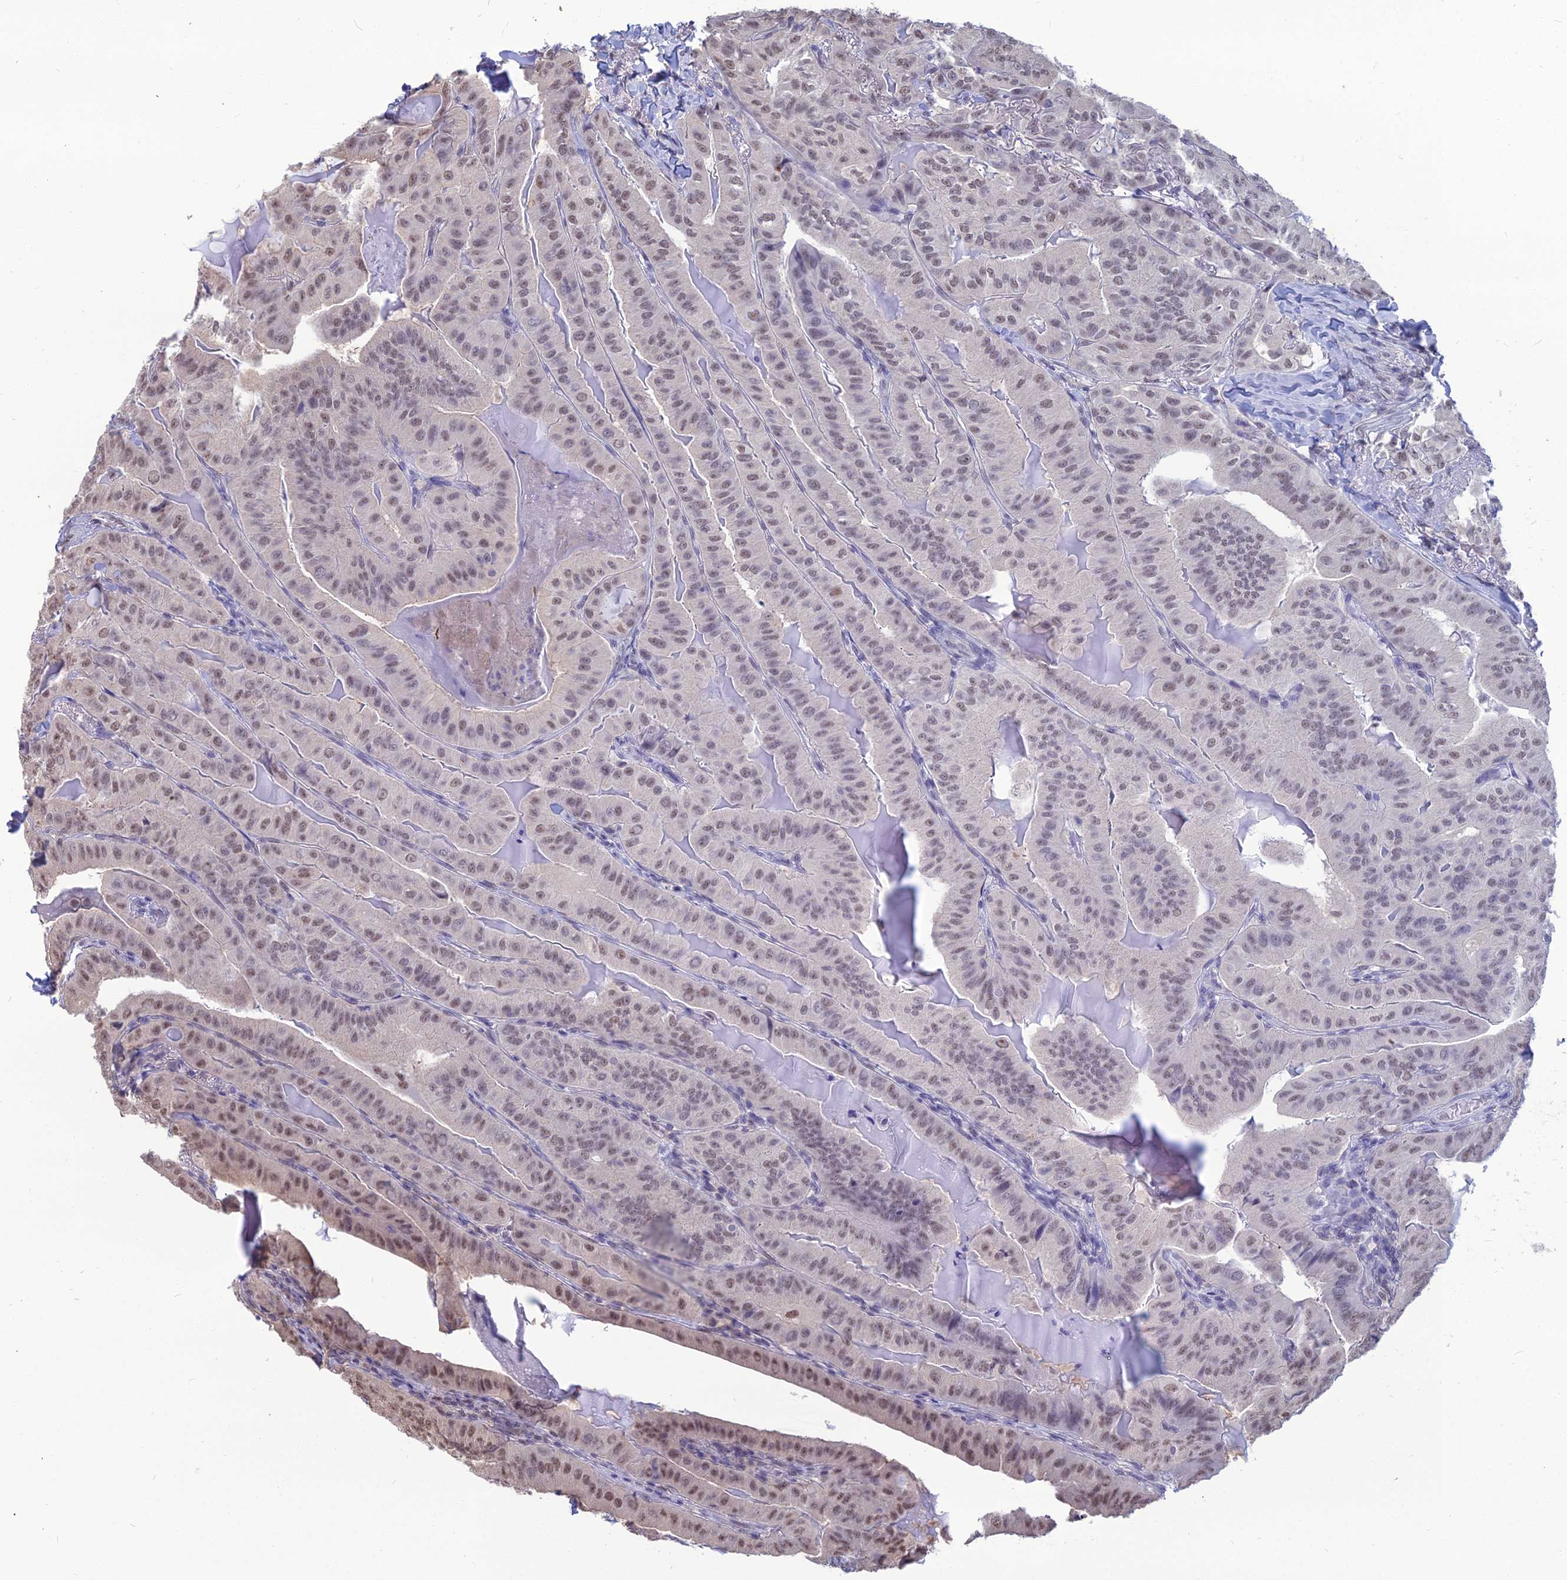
{"staining": {"intensity": "weak", "quantity": "25%-75%", "location": "nuclear"}, "tissue": "thyroid cancer", "cell_type": "Tumor cells", "image_type": "cancer", "snomed": [{"axis": "morphology", "description": "Papillary adenocarcinoma, NOS"}, {"axis": "topography", "description": "Thyroid gland"}], "caption": "Protein expression by IHC demonstrates weak nuclear staining in approximately 25%-75% of tumor cells in papillary adenocarcinoma (thyroid).", "gene": "SRSF7", "patient": {"sex": "female", "age": 68}}